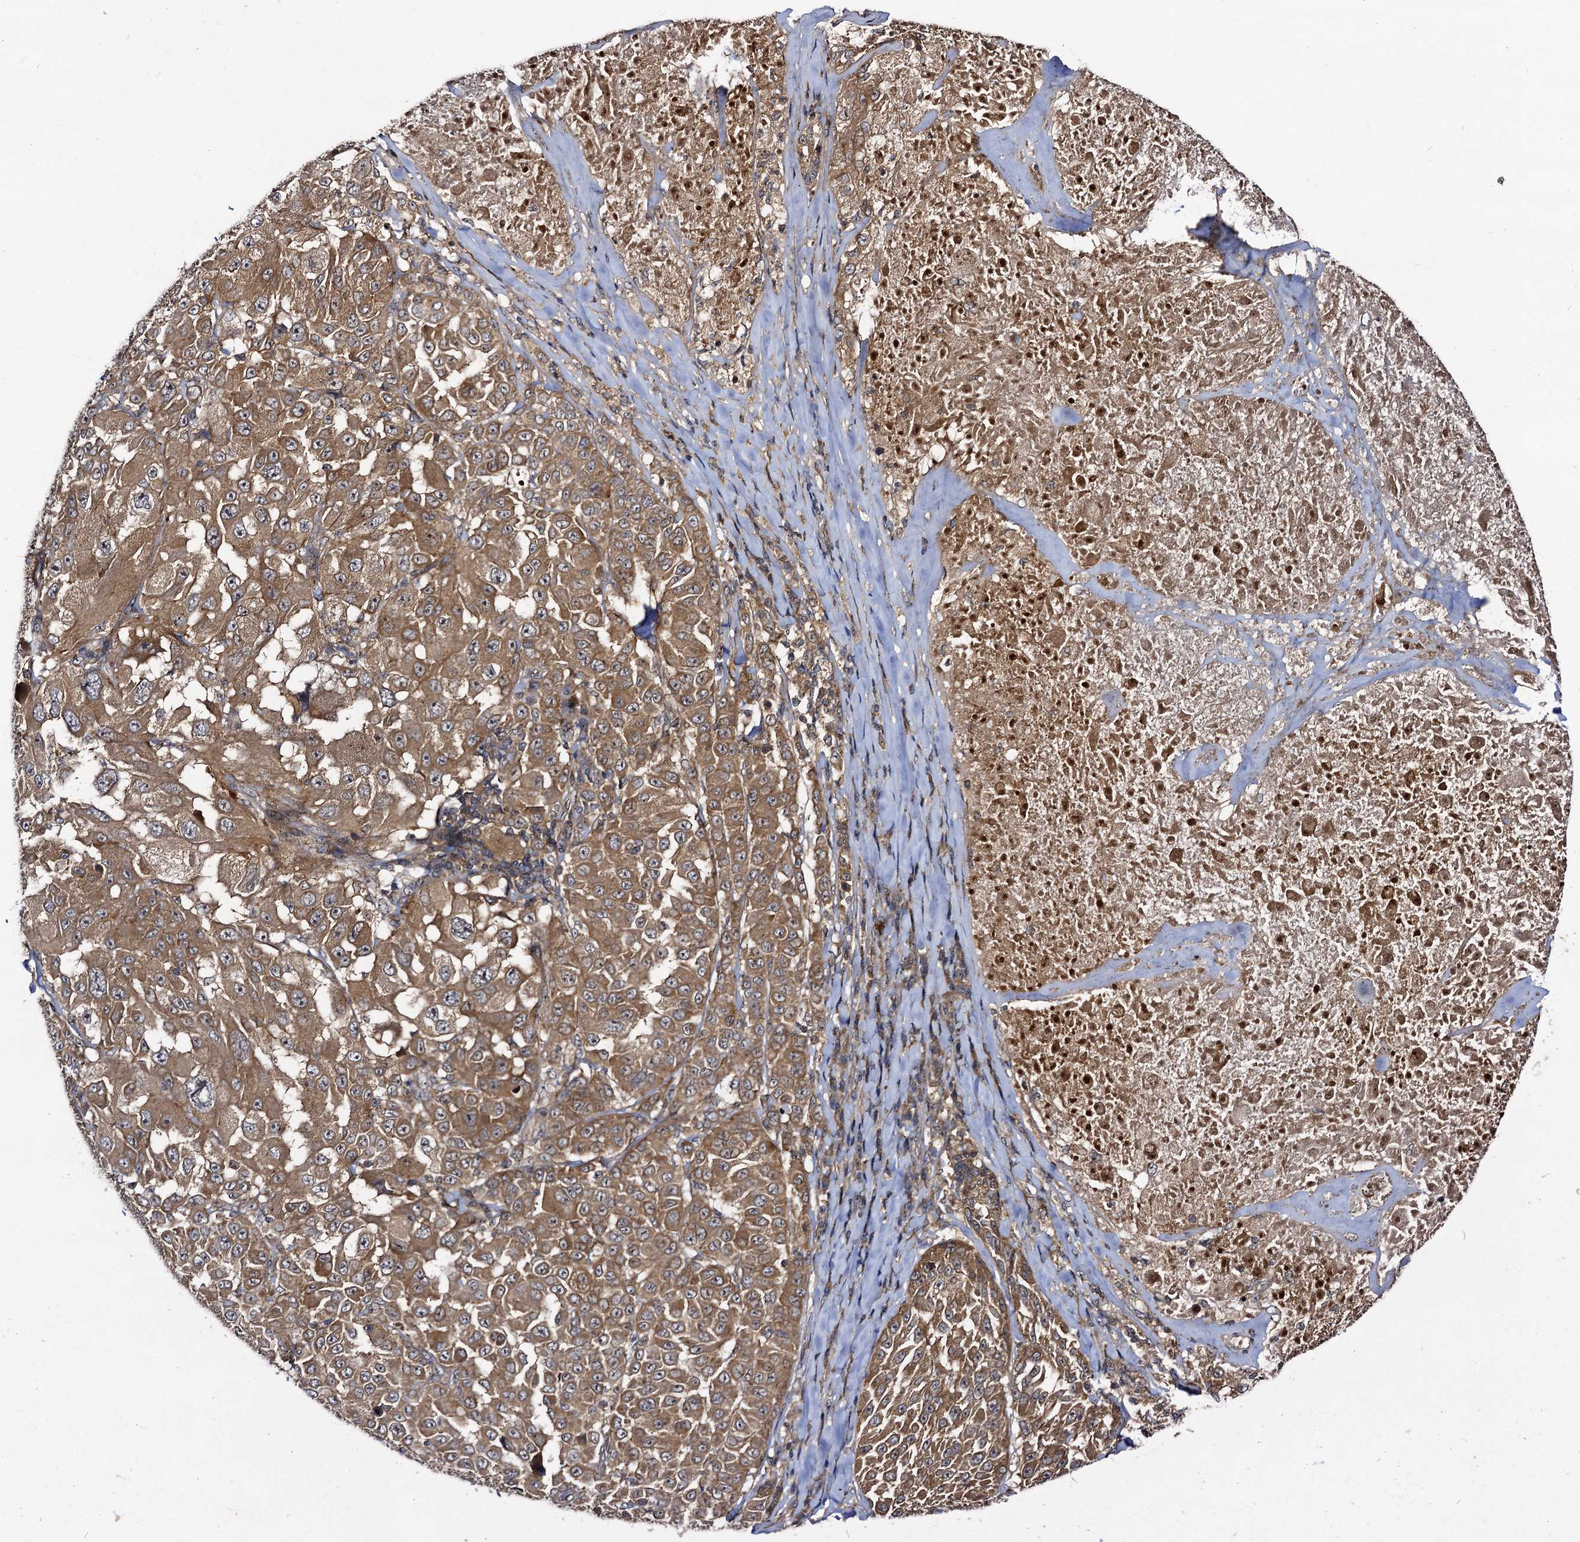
{"staining": {"intensity": "moderate", "quantity": ">75%", "location": "cytoplasmic/membranous"}, "tissue": "melanoma", "cell_type": "Tumor cells", "image_type": "cancer", "snomed": [{"axis": "morphology", "description": "Malignant melanoma, Metastatic site"}, {"axis": "topography", "description": "Lymph node"}], "caption": "The image reveals immunohistochemical staining of melanoma. There is moderate cytoplasmic/membranous expression is seen in approximately >75% of tumor cells.", "gene": "KXD1", "patient": {"sex": "male", "age": 62}}